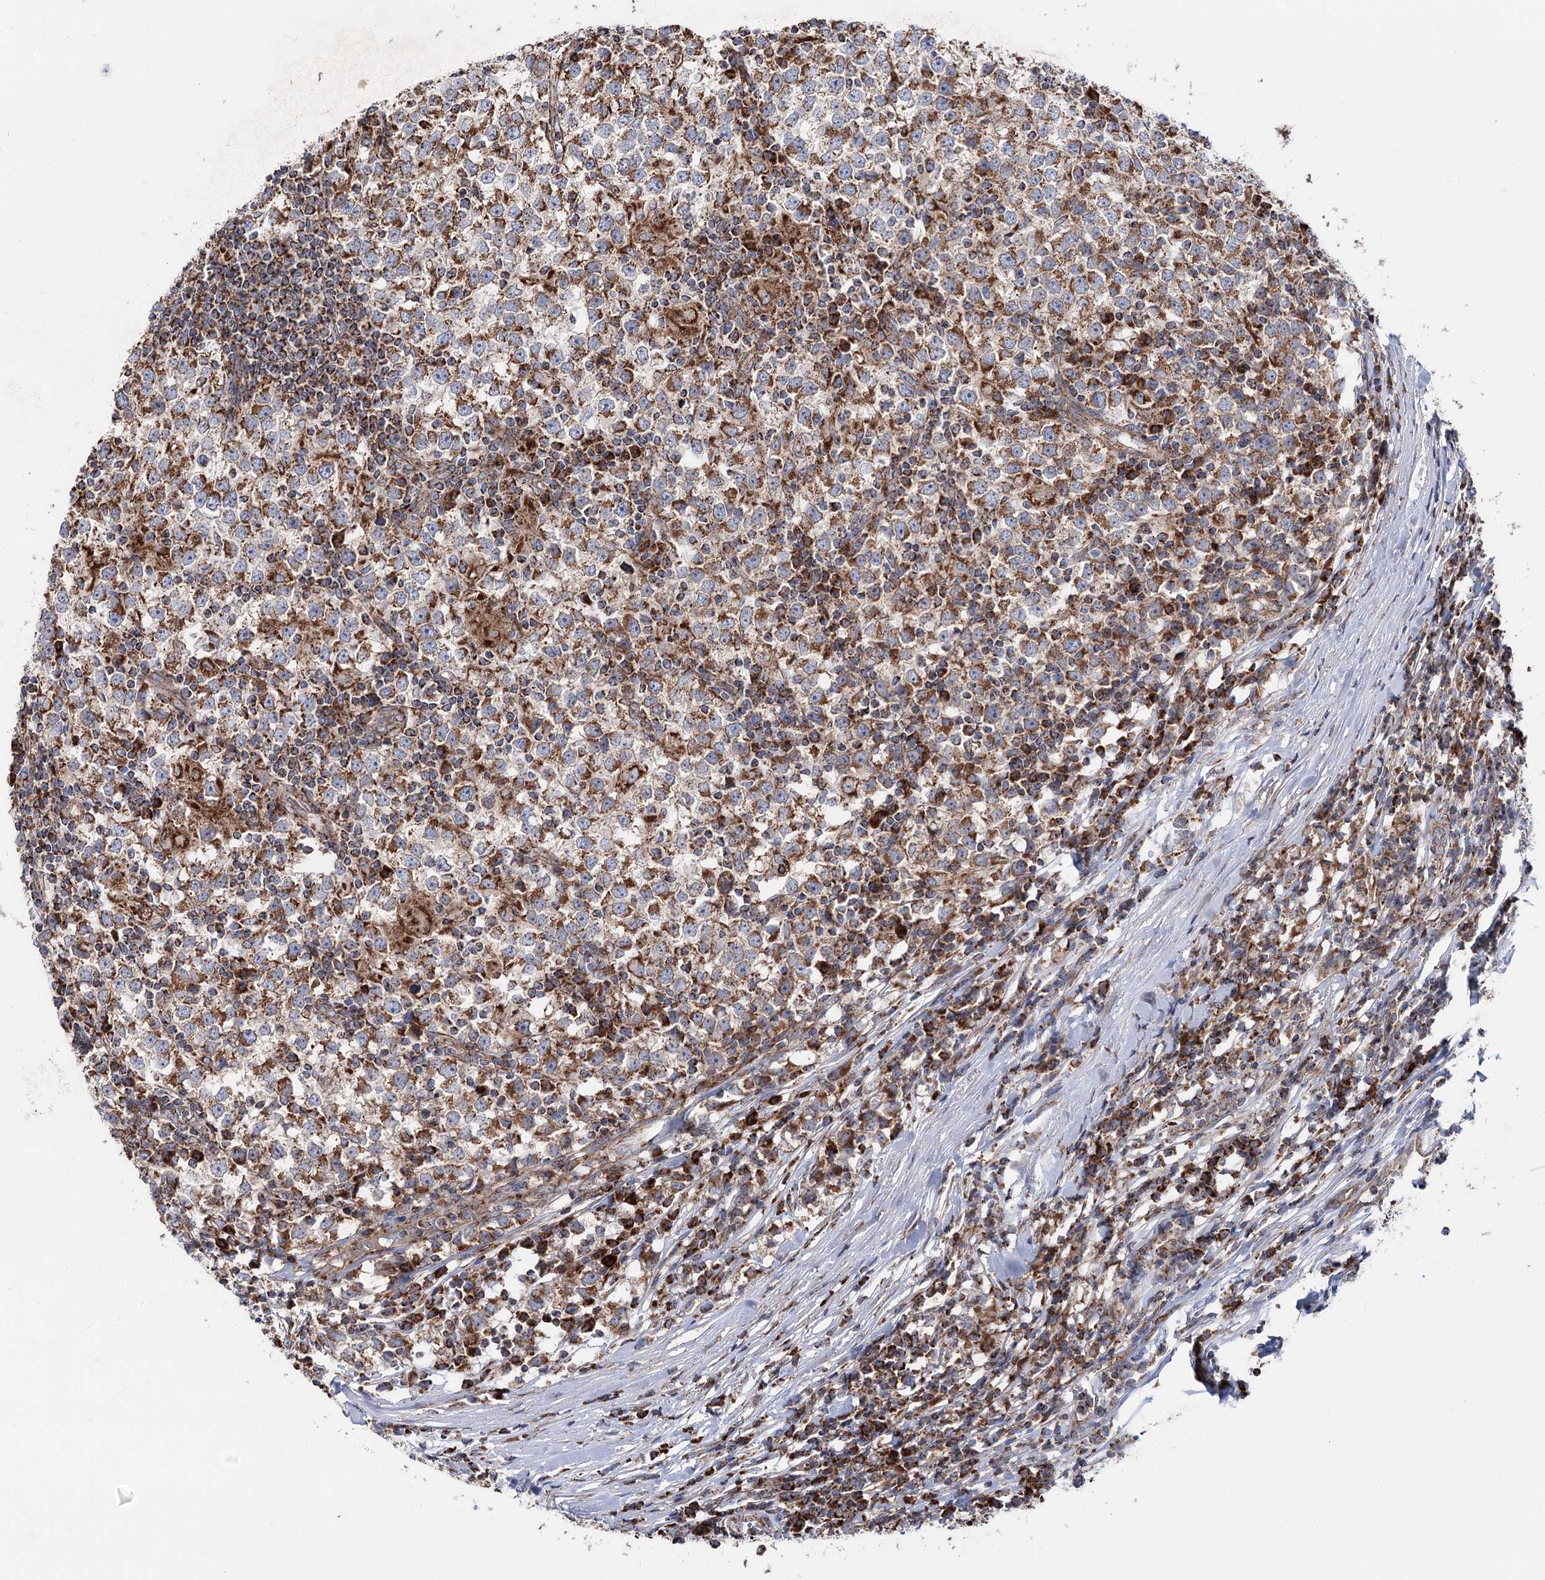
{"staining": {"intensity": "moderate", "quantity": "25%-75%", "location": "cytoplasmic/membranous"}, "tissue": "testis cancer", "cell_type": "Tumor cells", "image_type": "cancer", "snomed": [{"axis": "morphology", "description": "Seminoma, NOS"}, {"axis": "topography", "description": "Testis"}], "caption": "Immunohistochemistry of human testis seminoma demonstrates medium levels of moderate cytoplasmic/membranous staining in approximately 25%-75% of tumor cells. The staining was performed using DAB to visualize the protein expression in brown, while the nuclei were stained in blue with hematoxylin (Magnification: 20x).", "gene": "MSANTD2", "patient": {"sex": "male", "age": 65}}